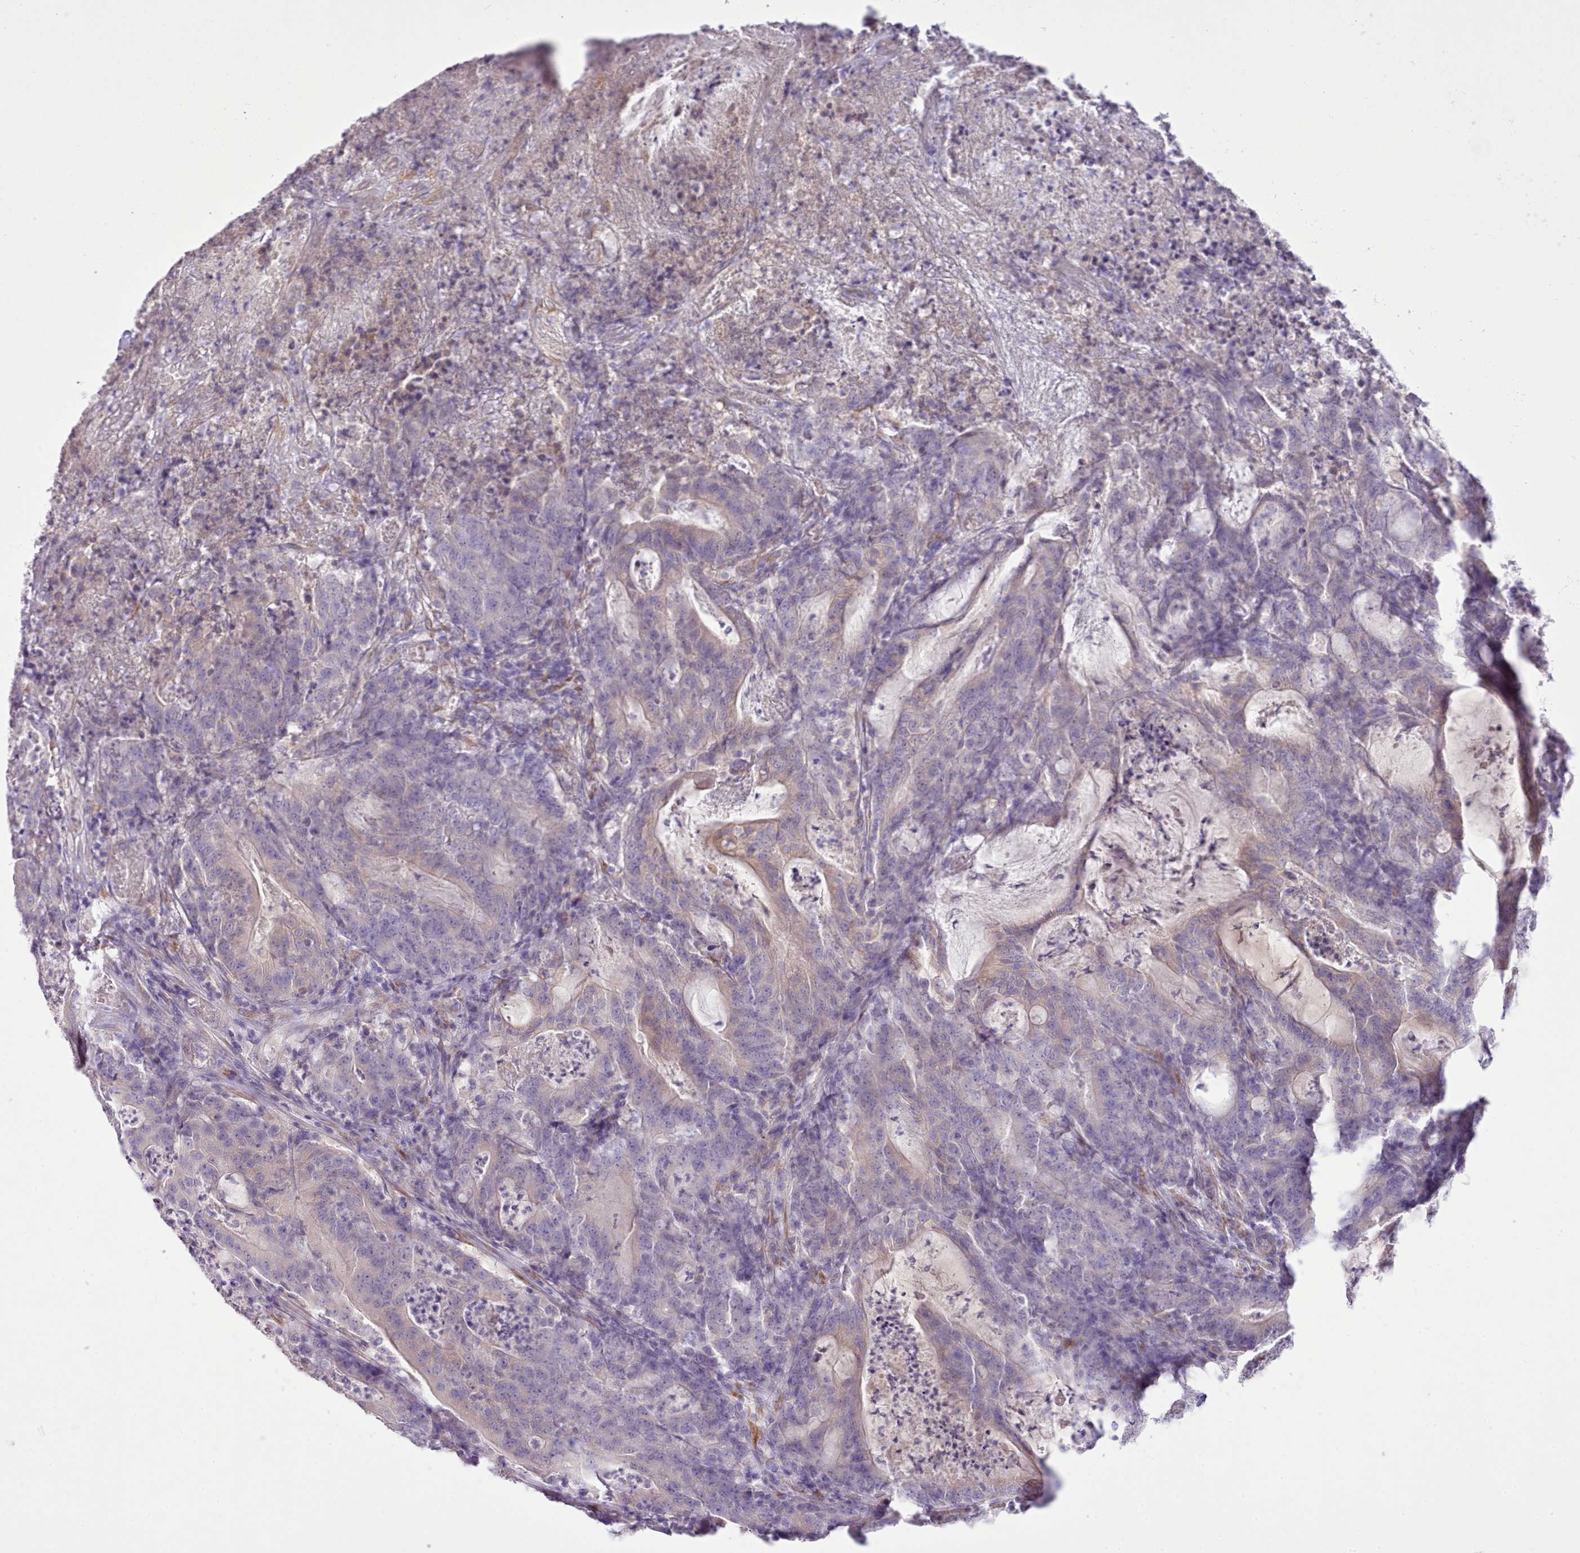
{"staining": {"intensity": "weak", "quantity": "<25%", "location": "cytoplasmic/membranous"}, "tissue": "colorectal cancer", "cell_type": "Tumor cells", "image_type": "cancer", "snomed": [{"axis": "morphology", "description": "Adenocarcinoma, NOS"}, {"axis": "topography", "description": "Colon"}], "caption": "IHC micrograph of neoplastic tissue: human colorectal adenocarcinoma stained with DAB (3,3'-diaminobenzidine) shows no significant protein staining in tumor cells.", "gene": "CCL1", "patient": {"sex": "male", "age": 83}}